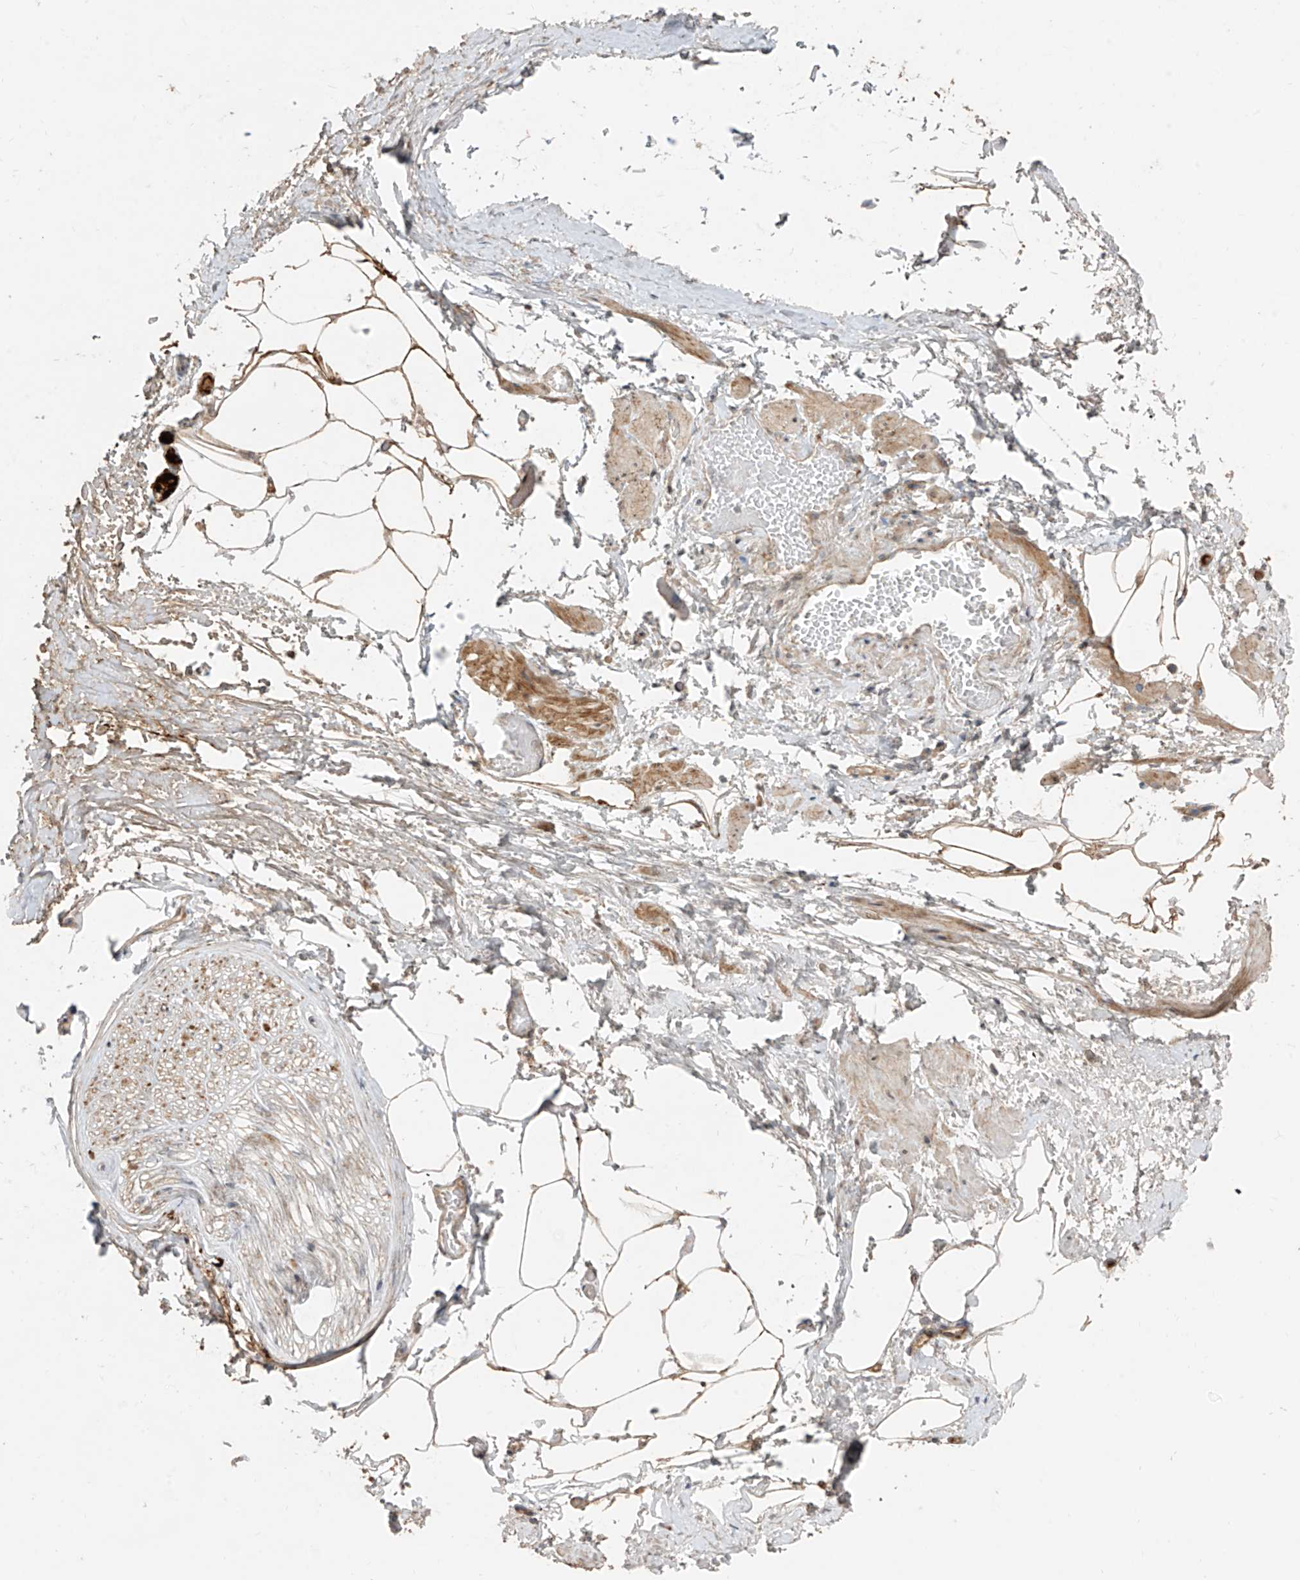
{"staining": {"intensity": "weak", "quantity": ">75%", "location": "cytoplasmic/membranous"}, "tissue": "adipose tissue", "cell_type": "Adipocytes", "image_type": "normal", "snomed": [{"axis": "morphology", "description": "Normal tissue, NOS"}, {"axis": "morphology", "description": "Adenocarcinoma, Low grade"}, {"axis": "topography", "description": "Prostate"}, {"axis": "topography", "description": "Peripheral nerve tissue"}], "caption": "Weak cytoplasmic/membranous positivity is appreciated in approximately >75% of adipocytes in unremarkable adipose tissue.", "gene": "ABTB1", "patient": {"sex": "male", "age": 63}}